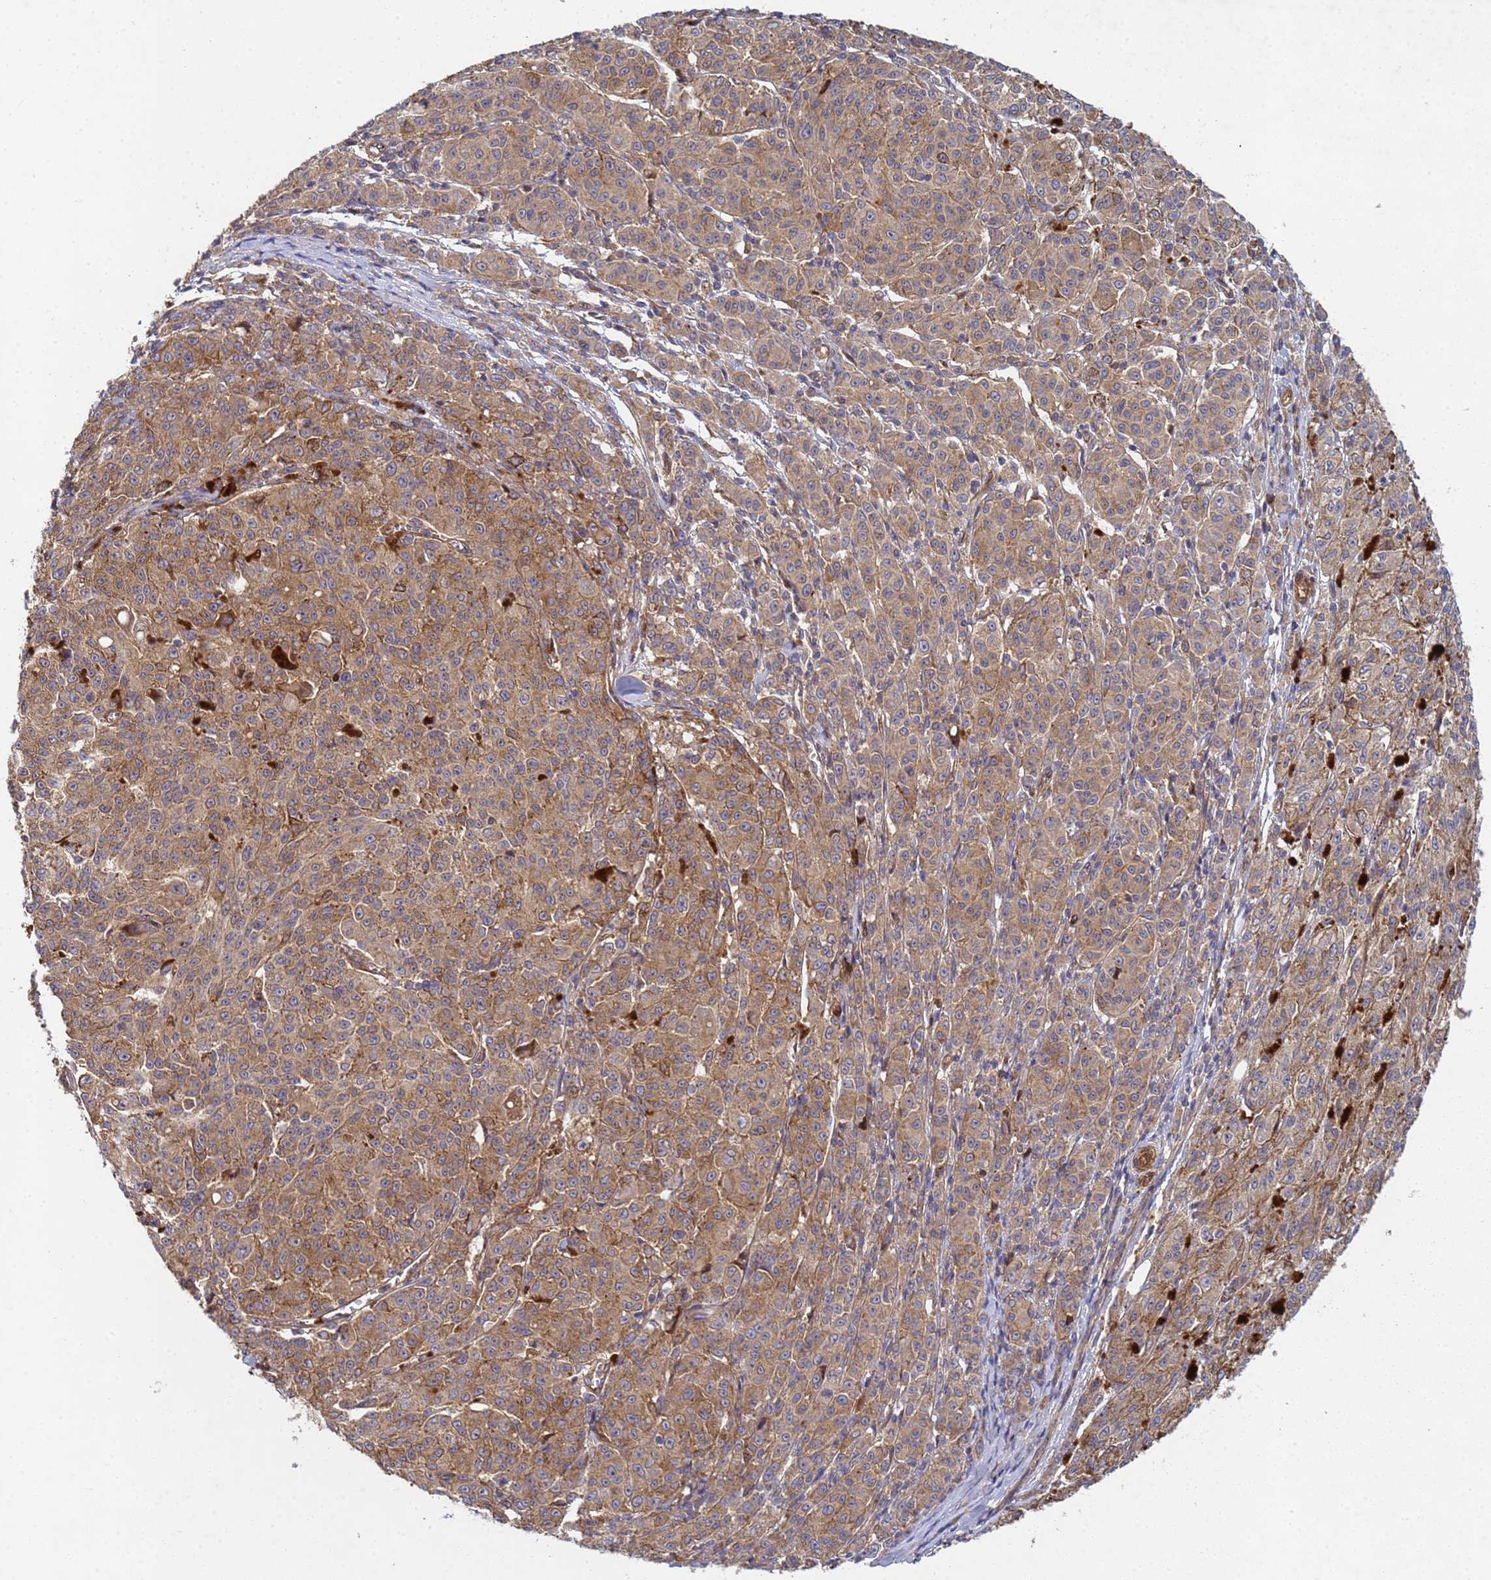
{"staining": {"intensity": "weak", "quantity": ">75%", "location": "cytoplasmic/membranous"}, "tissue": "melanoma", "cell_type": "Tumor cells", "image_type": "cancer", "snomed": [{"axis": "morphology", "description": "Malignant melanoma, NOS"}, {"axis": "topography", "description": "Skin"}], "caption": "Brown immunohistochemical staining in melanoma demonstrates weak cytoplasmic/membranous expression in about >75% of tumor cells. (DAB (3,3'-diaminobenzidine) = brown stain, brightfield microscopy at high magnification).", "gene": "C8orf34", "patient": {"sex": "female", "age": 52}}